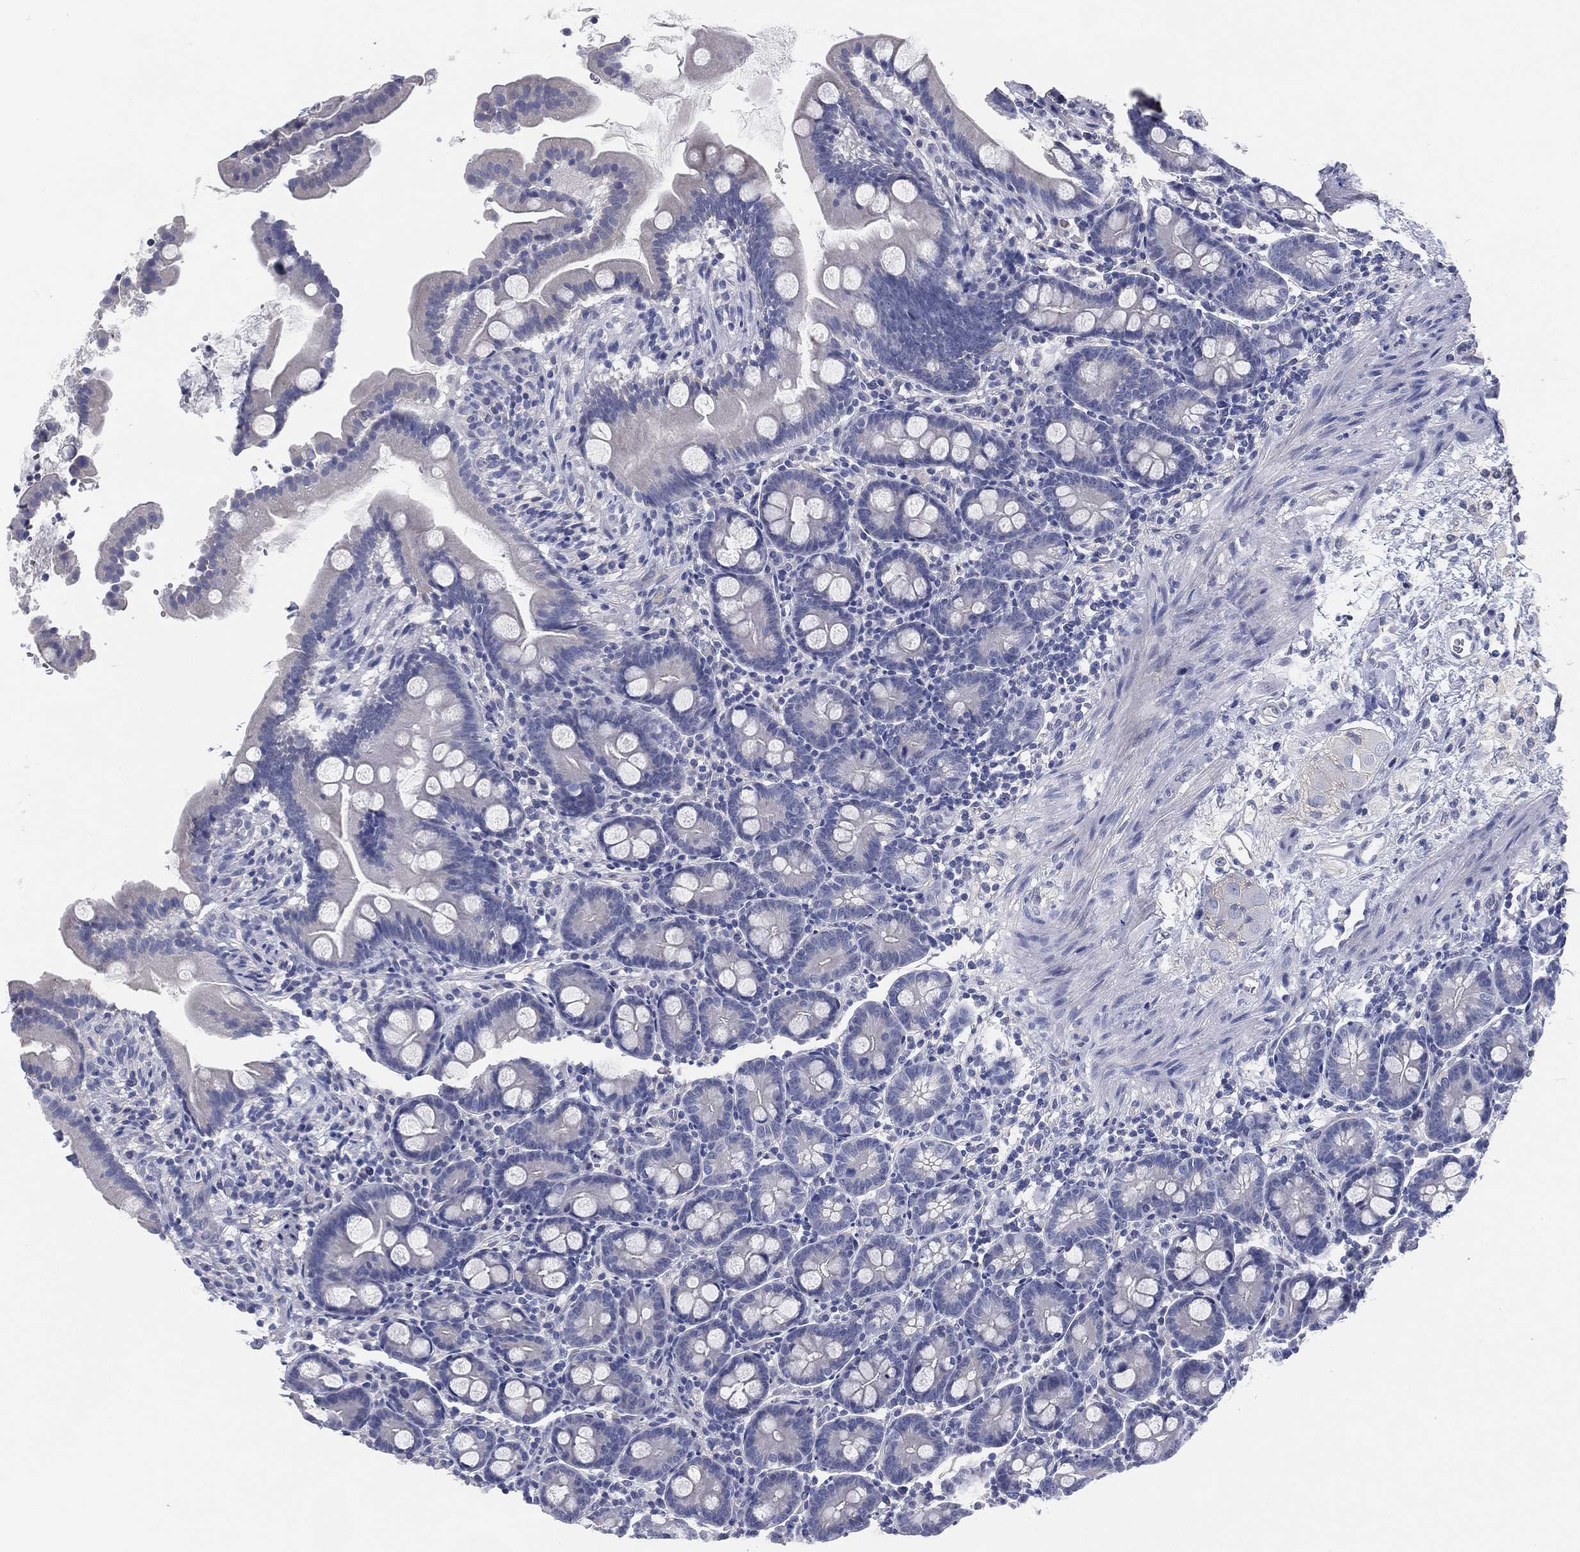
{"staining": {"intensity": "negative", "quantity": "none", "location": "none"}, "tissue": "small intestine", "cell_type": "Glandular cells", "image_type": "normal", "snomed": [{"axis": "morphology", "description": "Normal tissue, NOS"}, {"axis": "topography", "description": "Small intestine"}], "caption": "An immunohistochemistry (IHC) image of unremarkable small intestine is shown. There is no staining in glandular cells of small intestine.", "gene": "CCDC70", "patient": {"sex": "female", "age": 44}}